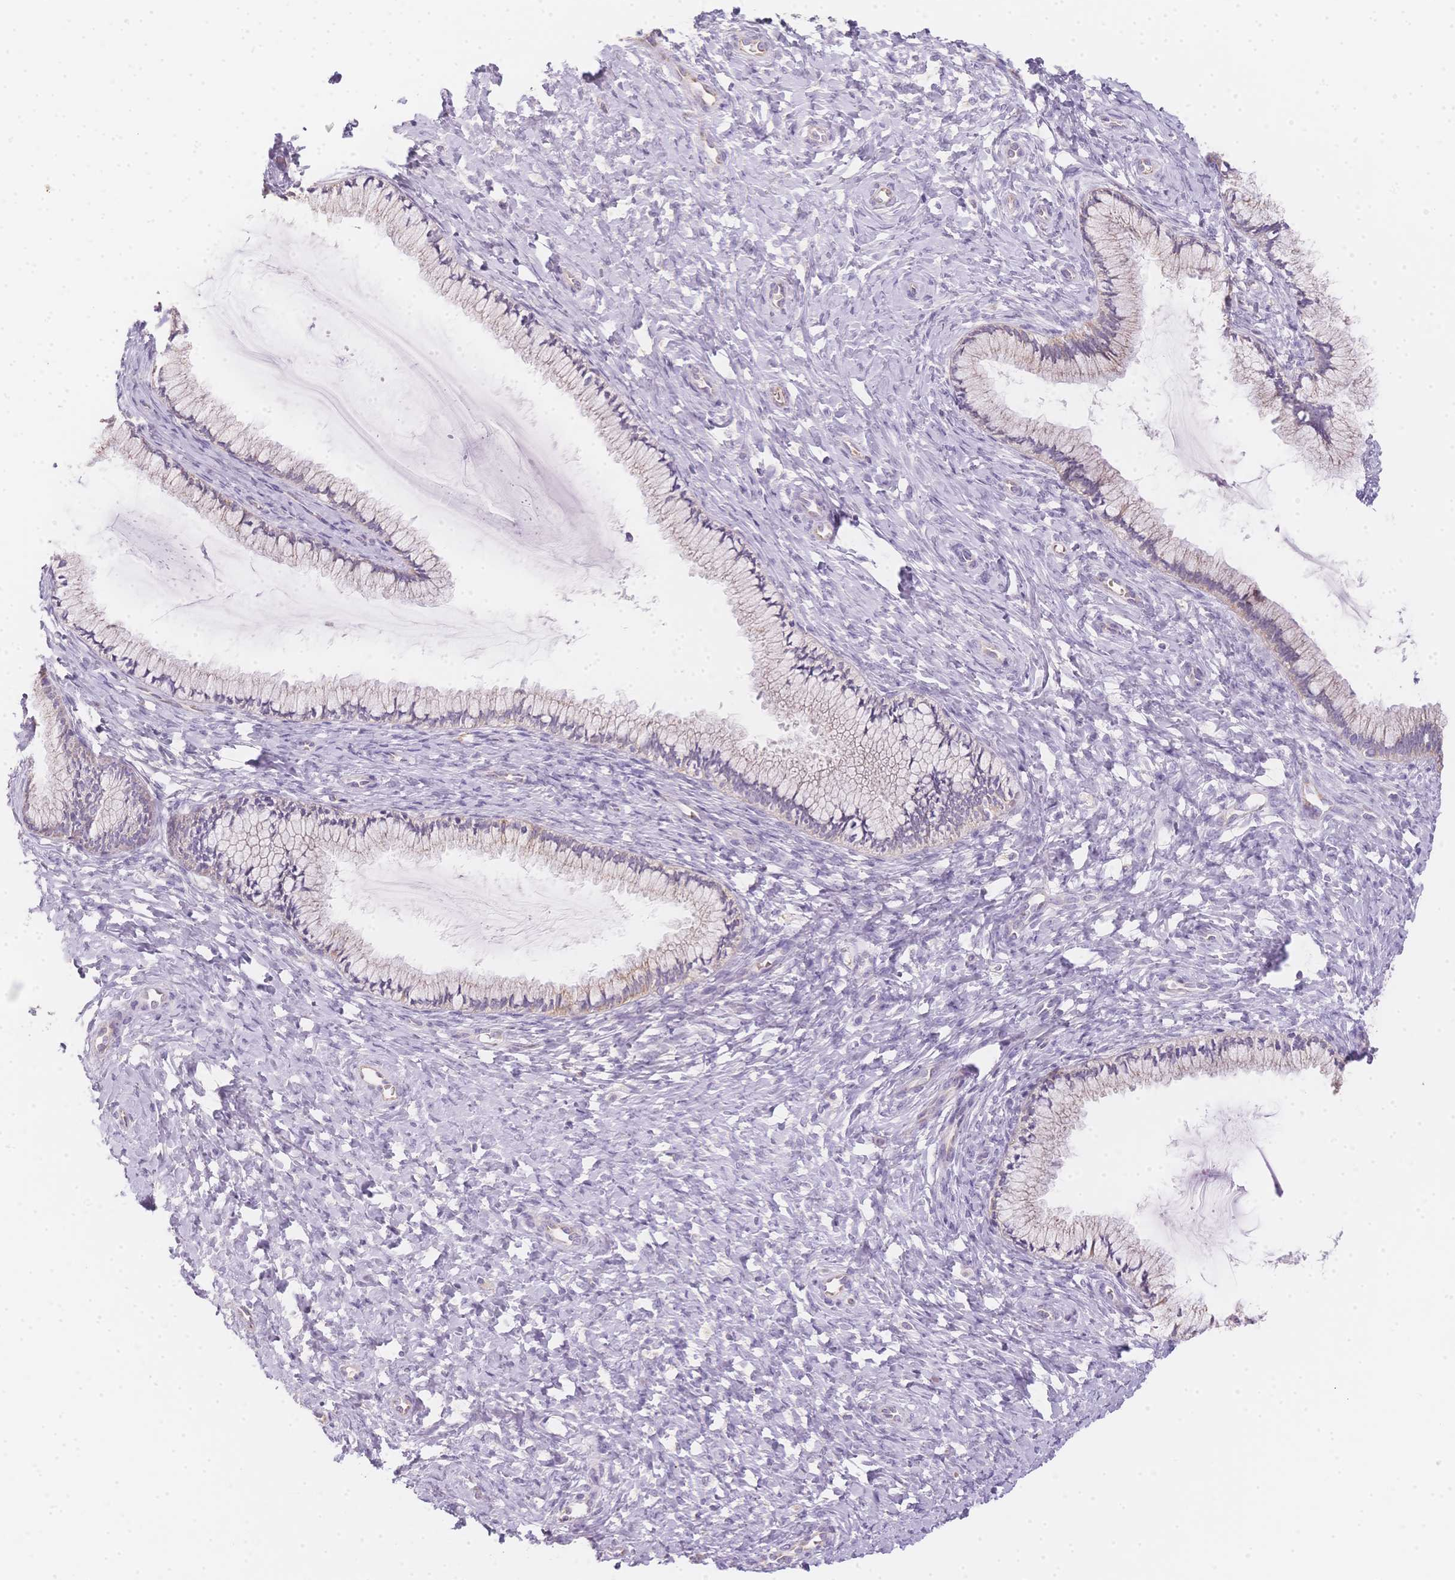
{"staining": {"intensity": "weak", "quantity": "<25%", "location": "cytoplasmic/membranous"}, "tissue": "cervix", "cell_type": "Glandular cells", "image_type": "normal", "snomed": [{"axis": "morphology", "description": "Normal tissue, NOS"}, {"axis": "topography", "description": "Cervix"}], "caption": "The image displays no significant staining in glandular cells of cervix. Nuclei are stained in blue.", "gene": "SMYD1", "patient": {"sex": "female", "age": 37}}